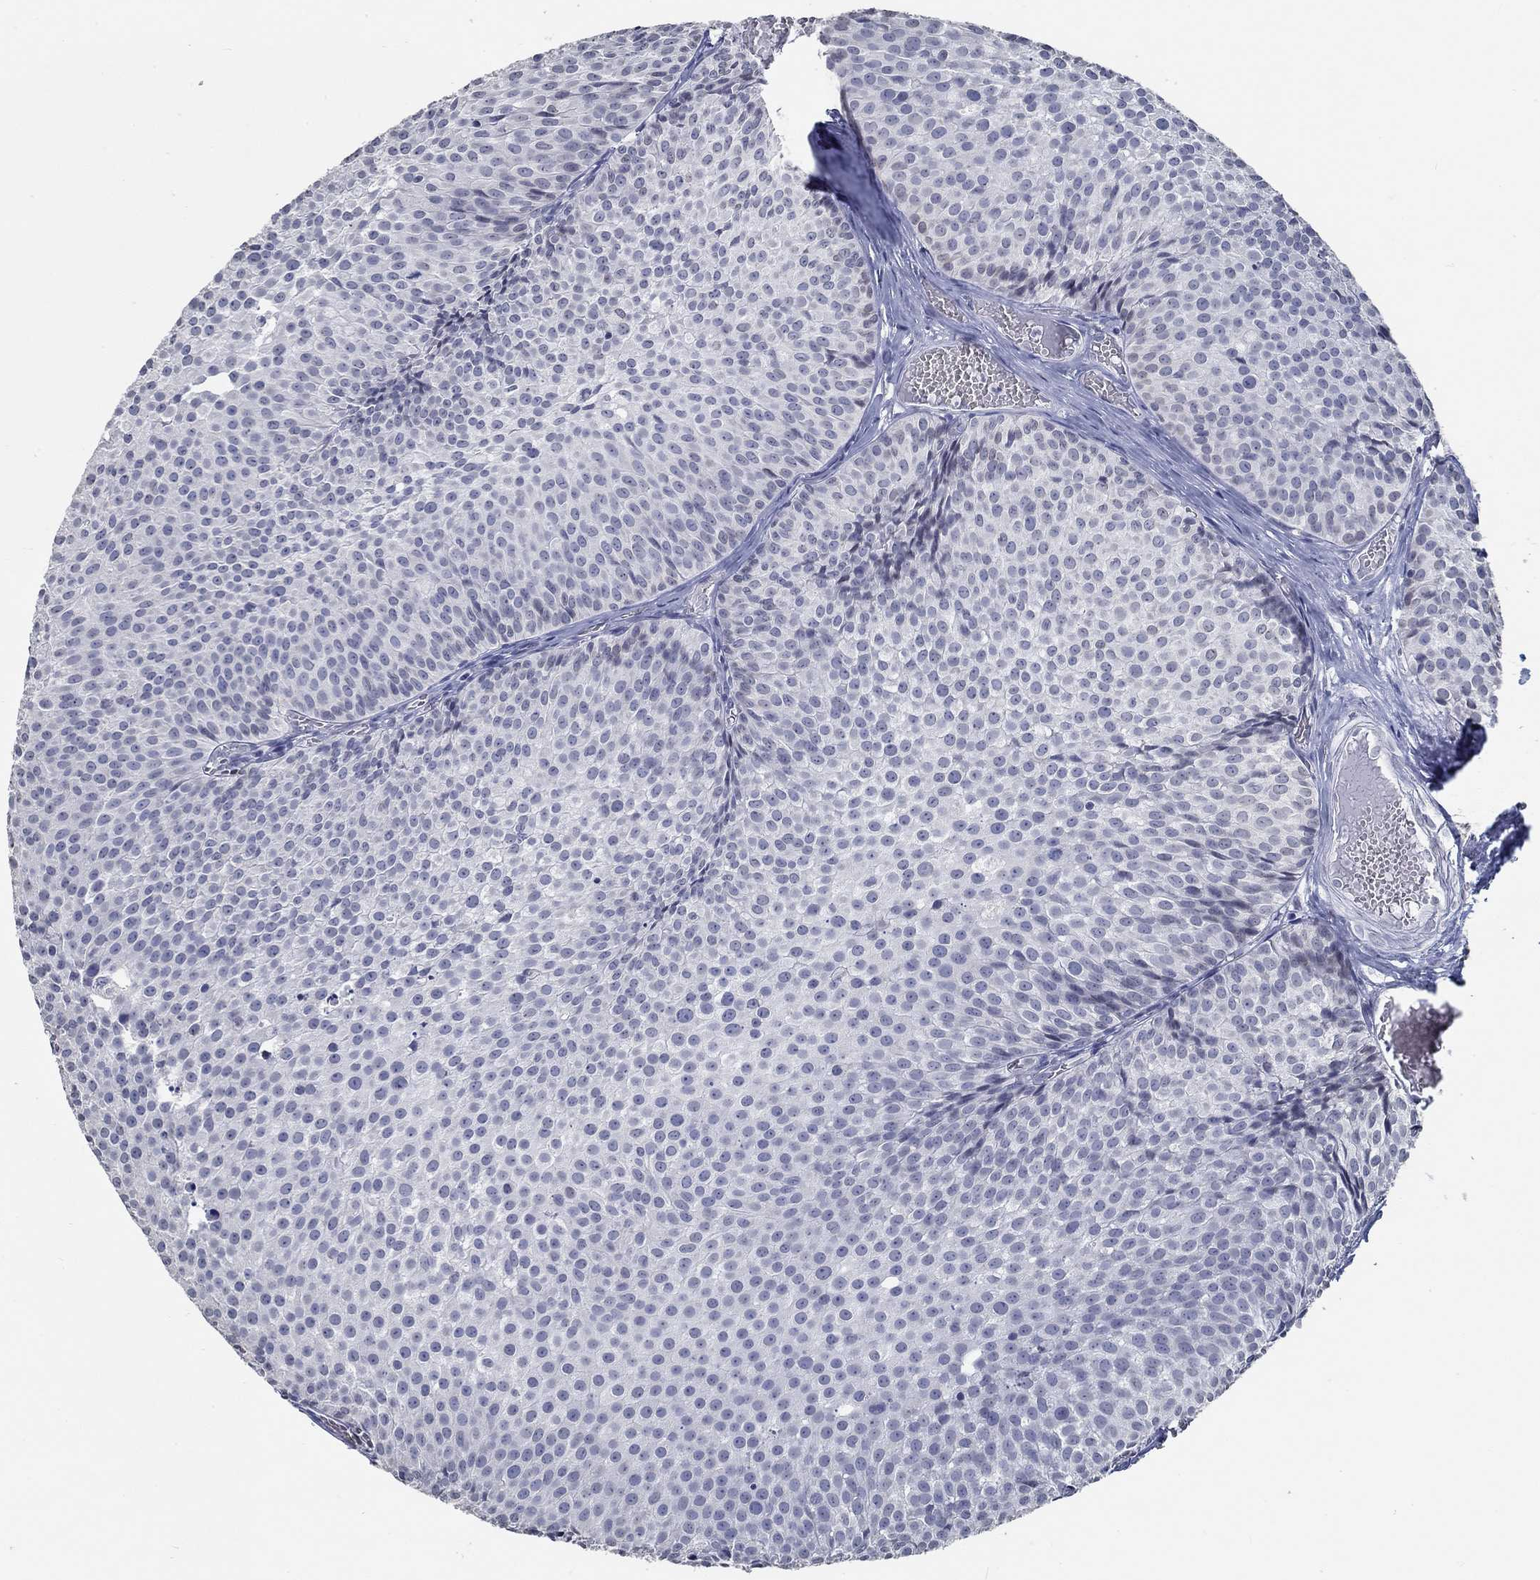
{"staining": {"intensity": "negative", "quantity": "none", "location": "none"}, "tissue": "urothelial cancer", "cell_type": "Tumor cells", "image_type": "cancer", "snomed": [{"axis": "morphology", "description": "Urothelial carcinoma, Low grade"}, {"axis": "topography", "description": "Urinary bladder"}], "caption": "Human low-grade urothelial carcinoma stained for a protein using IHC displays no expression in tumor cells.", "gene": "NUP155", "patient": {"sex": "male", "age": 63}}